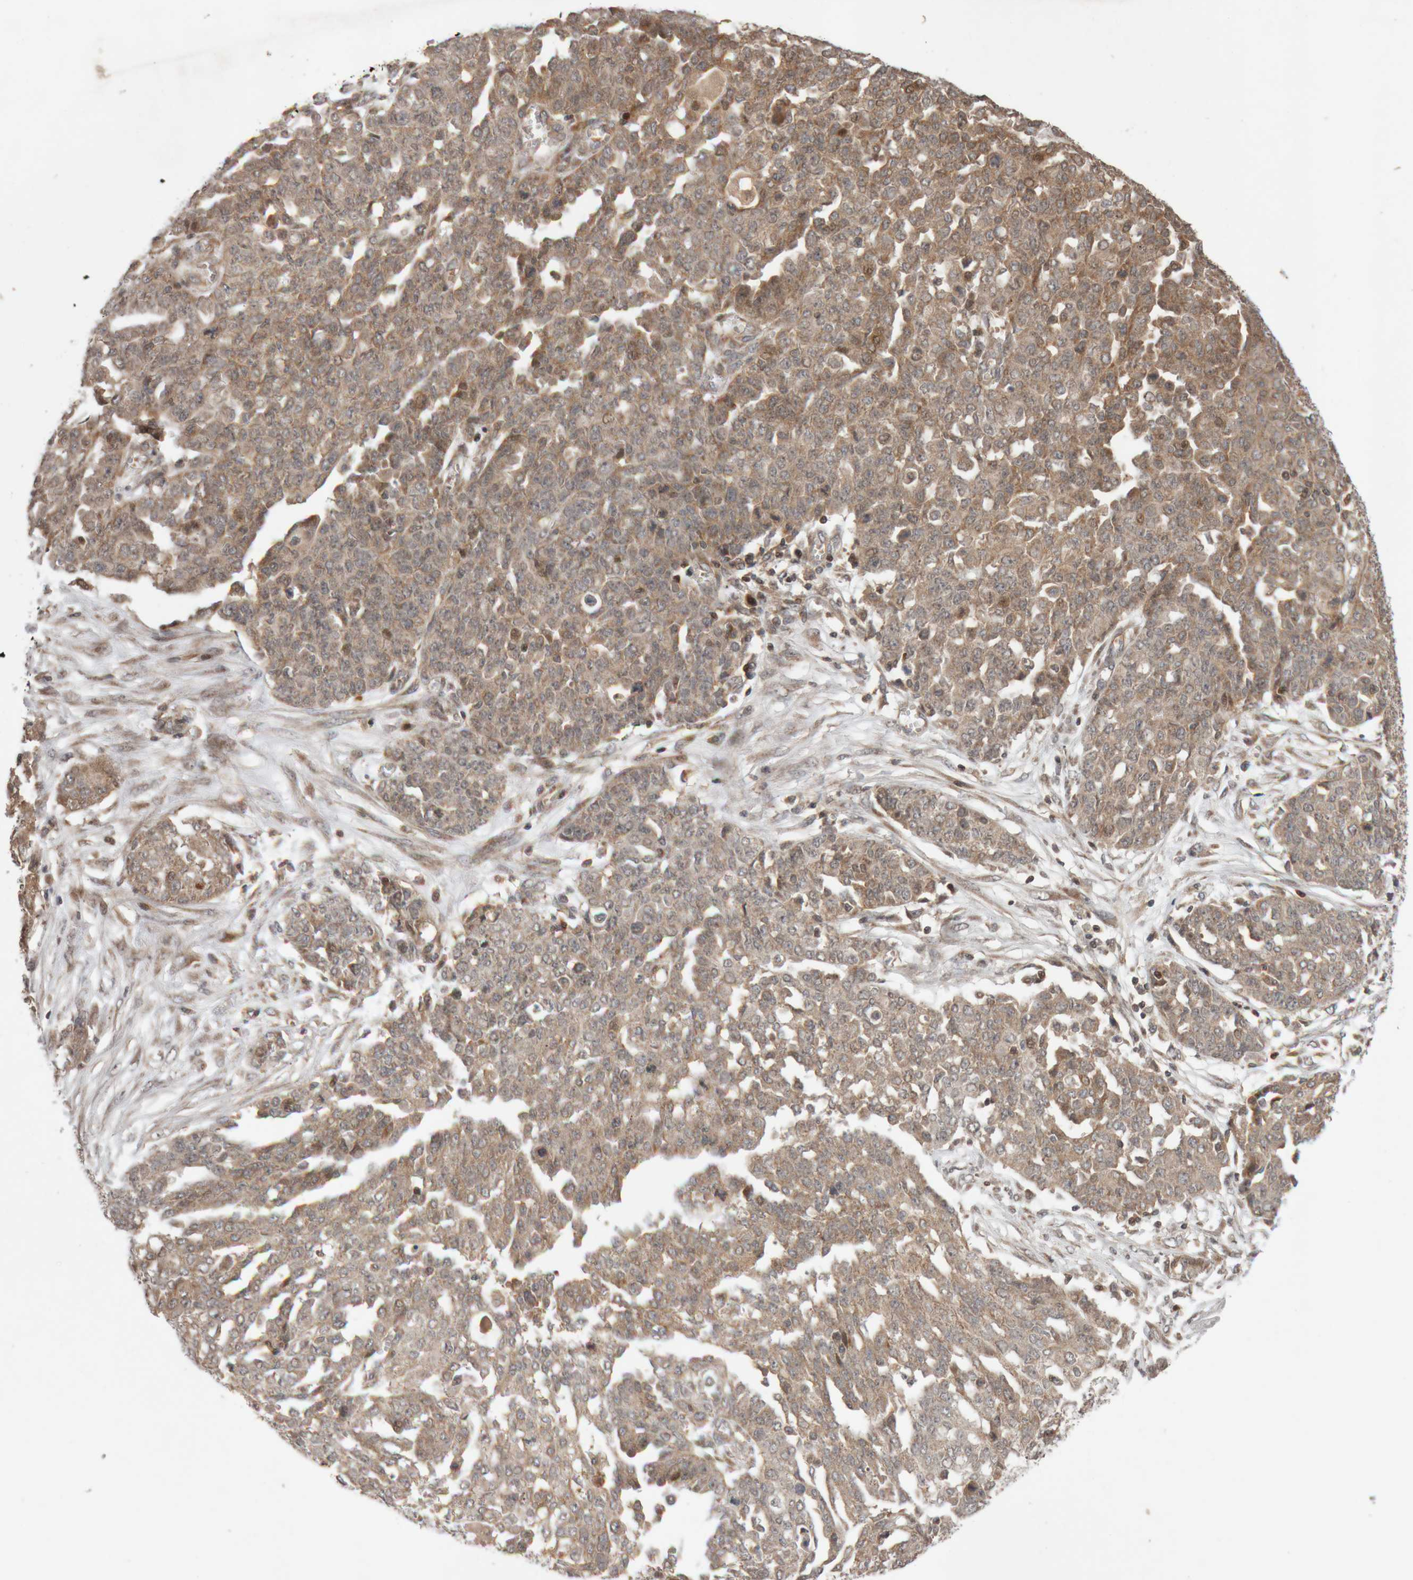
{"staining": {"intensity": "moderate", "quantity": ">75%", "location": "cytoplasmic/membranous"}, "tissue": "ovarian cancer", "cell_type": "Tumor cells", "image_type": "cancer", "snomed": [{"axis": "morphology", "description": "Cystadenocarcinoma, serous, NOS"}, {"axis": "topography", "description": "Soft tissue"}, {"axis": "topography", "description": "Ovary"}], "caption": "Moderate cytoplasmic/membranous positivity is seen in approximately >75% of tumor cells in serous cystadenocarcinoma (ovarian).", "gene": "KIF21B", "patient": {"sex": "female", "age": 57}}